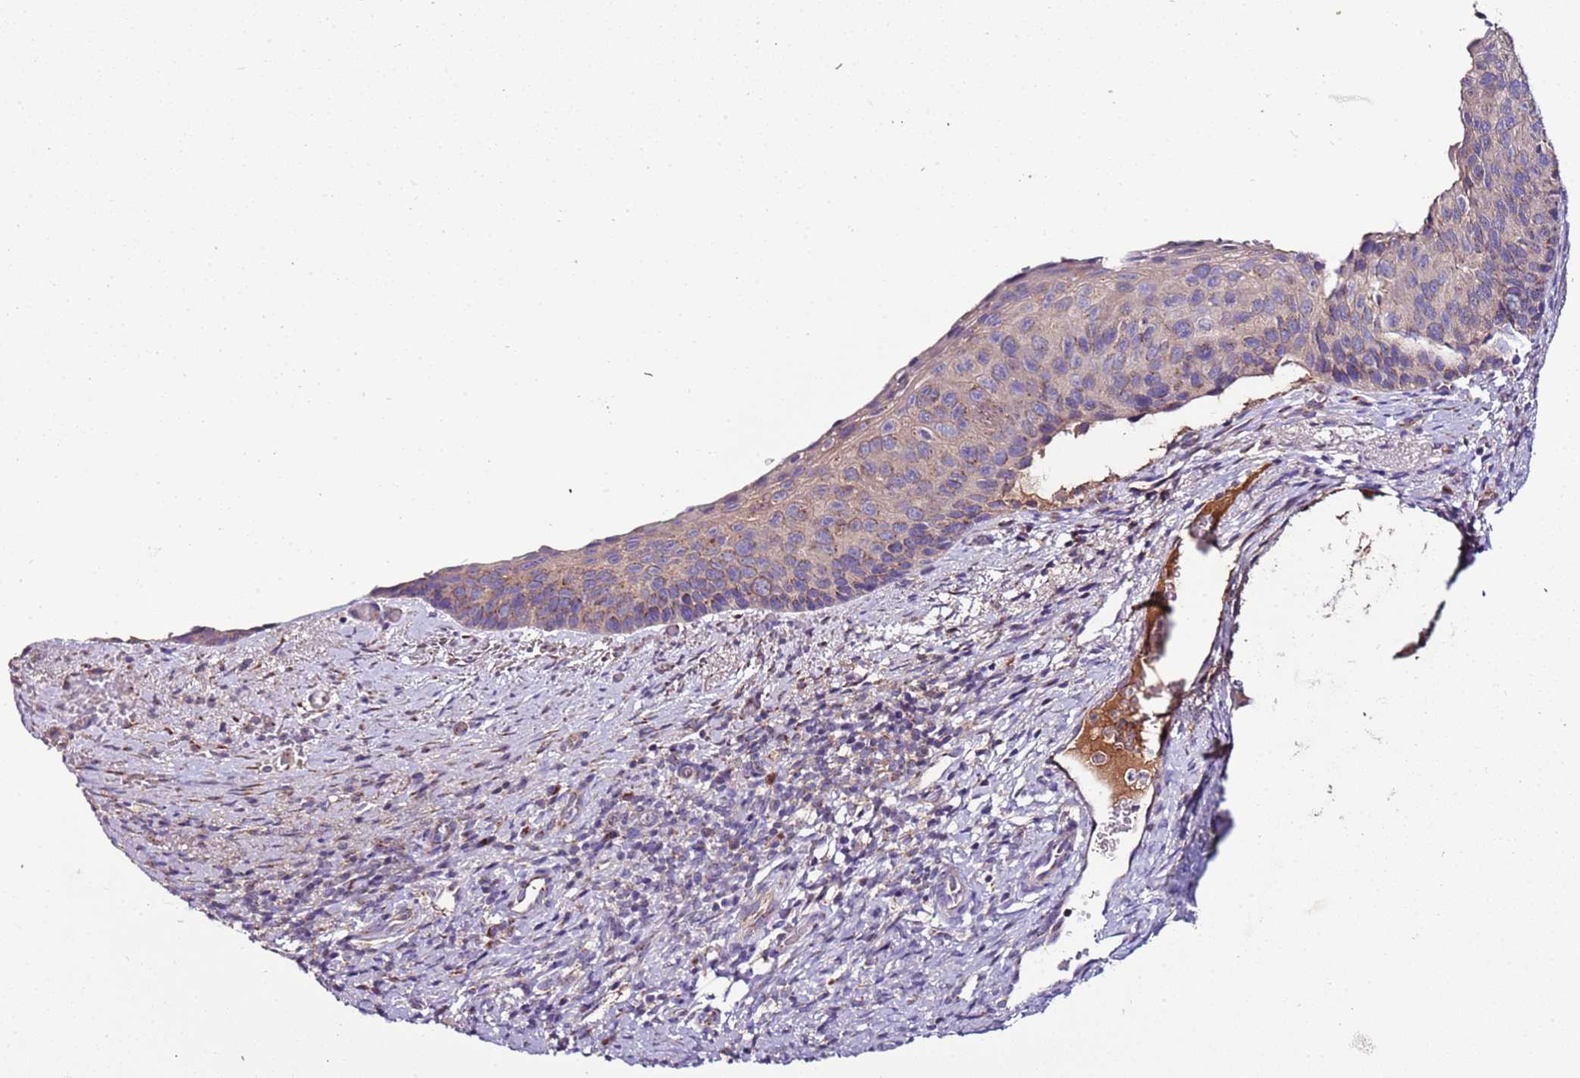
{"staining": {"intensity": "weak", "quantity": "<25%", "location": "cytoplasmic/membranous"}, "tissue": "cervical cancer", "cell_type": "Tumor cells", "image_type": "cancer", "snomed": [{"axis": "morphology", "description": "Squamous cell carcinoma, NOS"}, {"axis": "topography", "description": "Cervix"}], "caption": "IHC image of cervical squamous cell carcinoma stained for a protein (brown), which displays no positivity in tumor cells.", "gene": "FAM20A", "patient": {"sex": "female", "age": 80}}